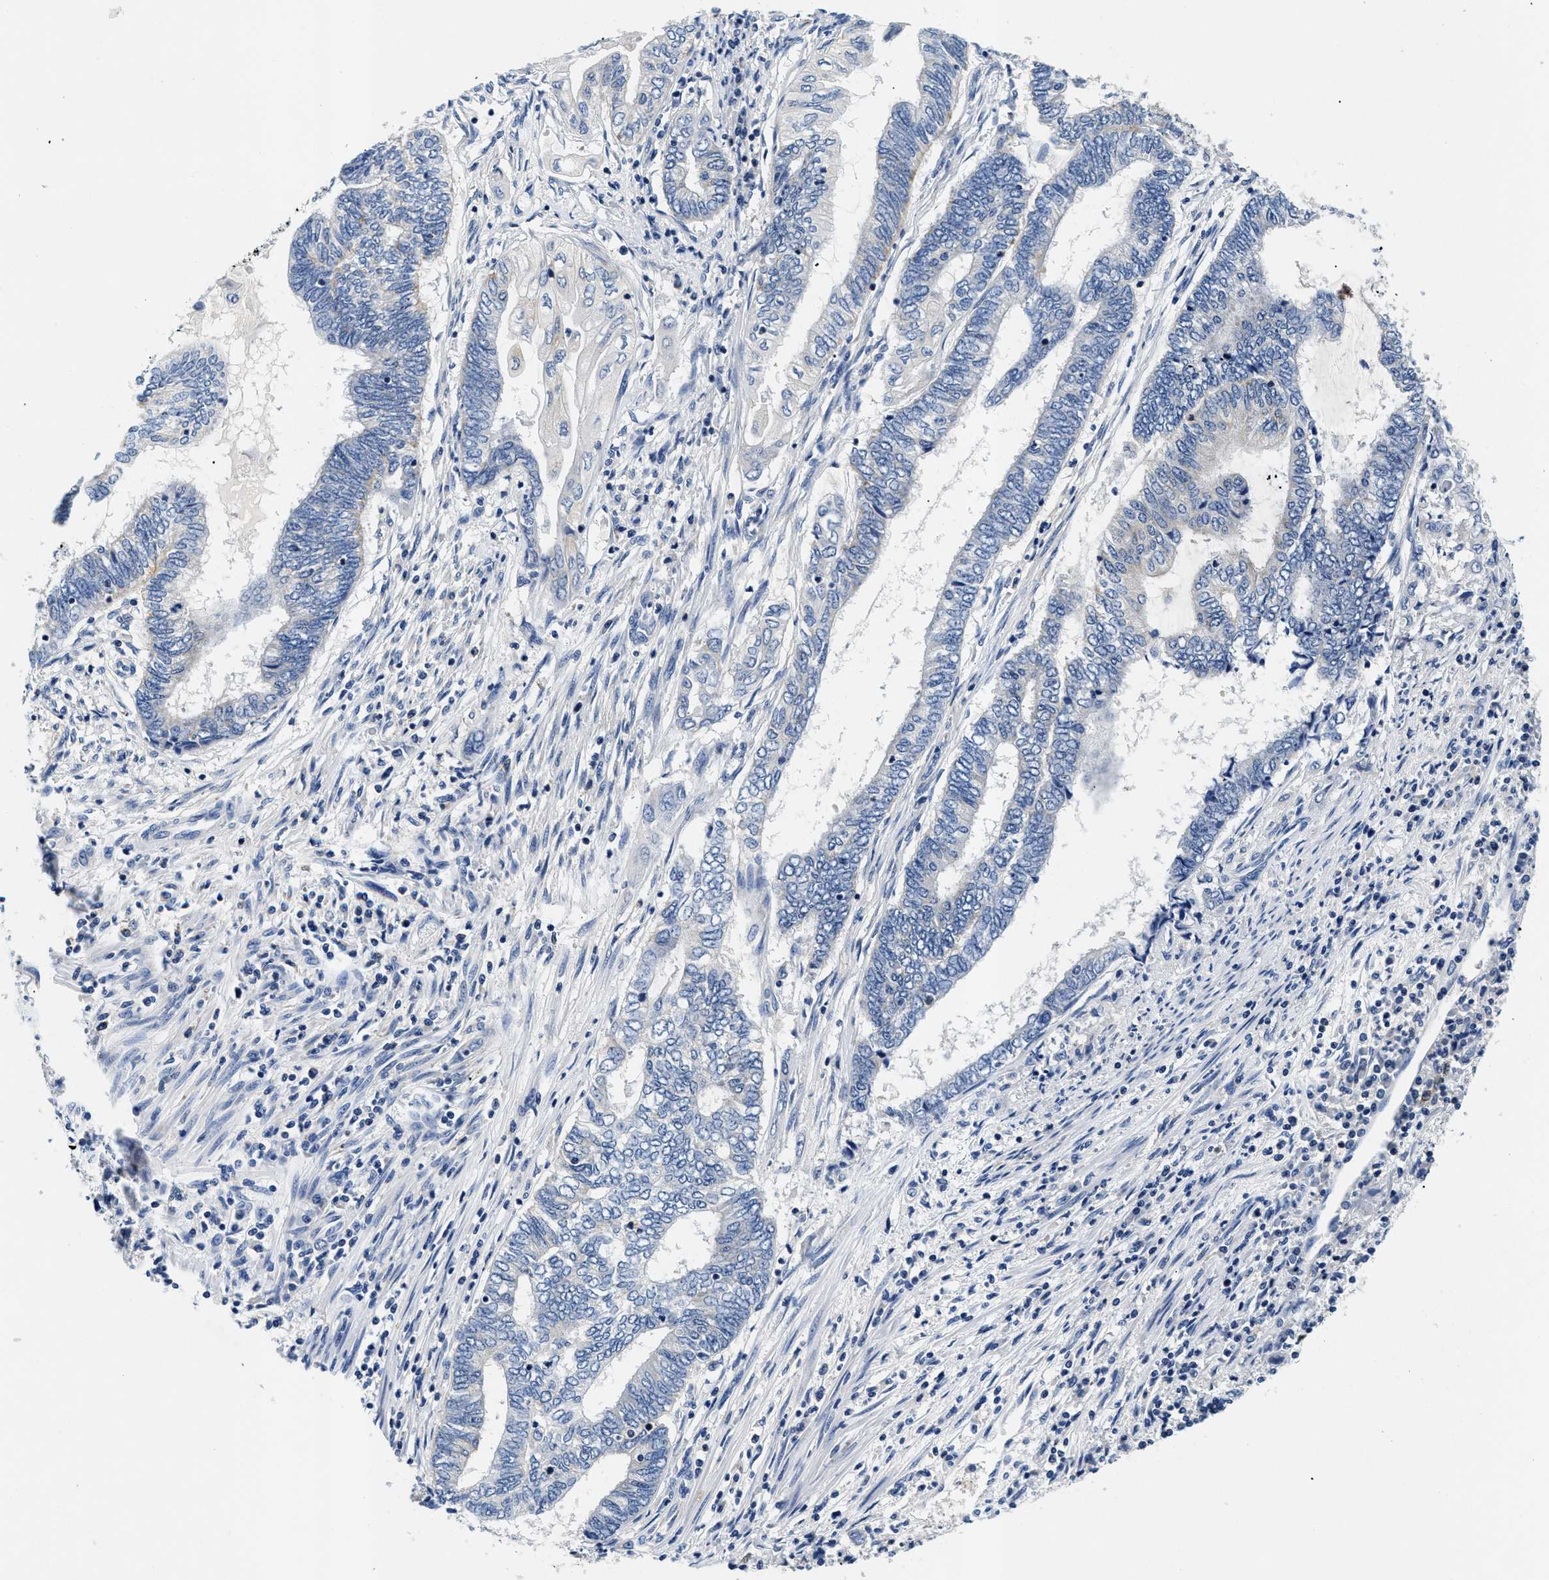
{"staining": {"intensity": "negative", "quantity": "none", "location": "none"}, "tissue": "endometrial cancer", "cell_type": "Tumor cells", "image_type": "cancer", "snomed": [{"axis": "morphology", "description": "Adenocarcinoma, NOS"}, {"axis": "topography", "description": "Uterus"}, {"axis": "topography", "description": "Endometrium"}], "caption": "This image is of endometrial adenocarcinoma stained with IHC to label a protein in brown with the nuclei are counter-stained blue. There is no positivity in tumor cells.", "gene": "MEA1", "patient": {"sex": "female", "age": 70}}